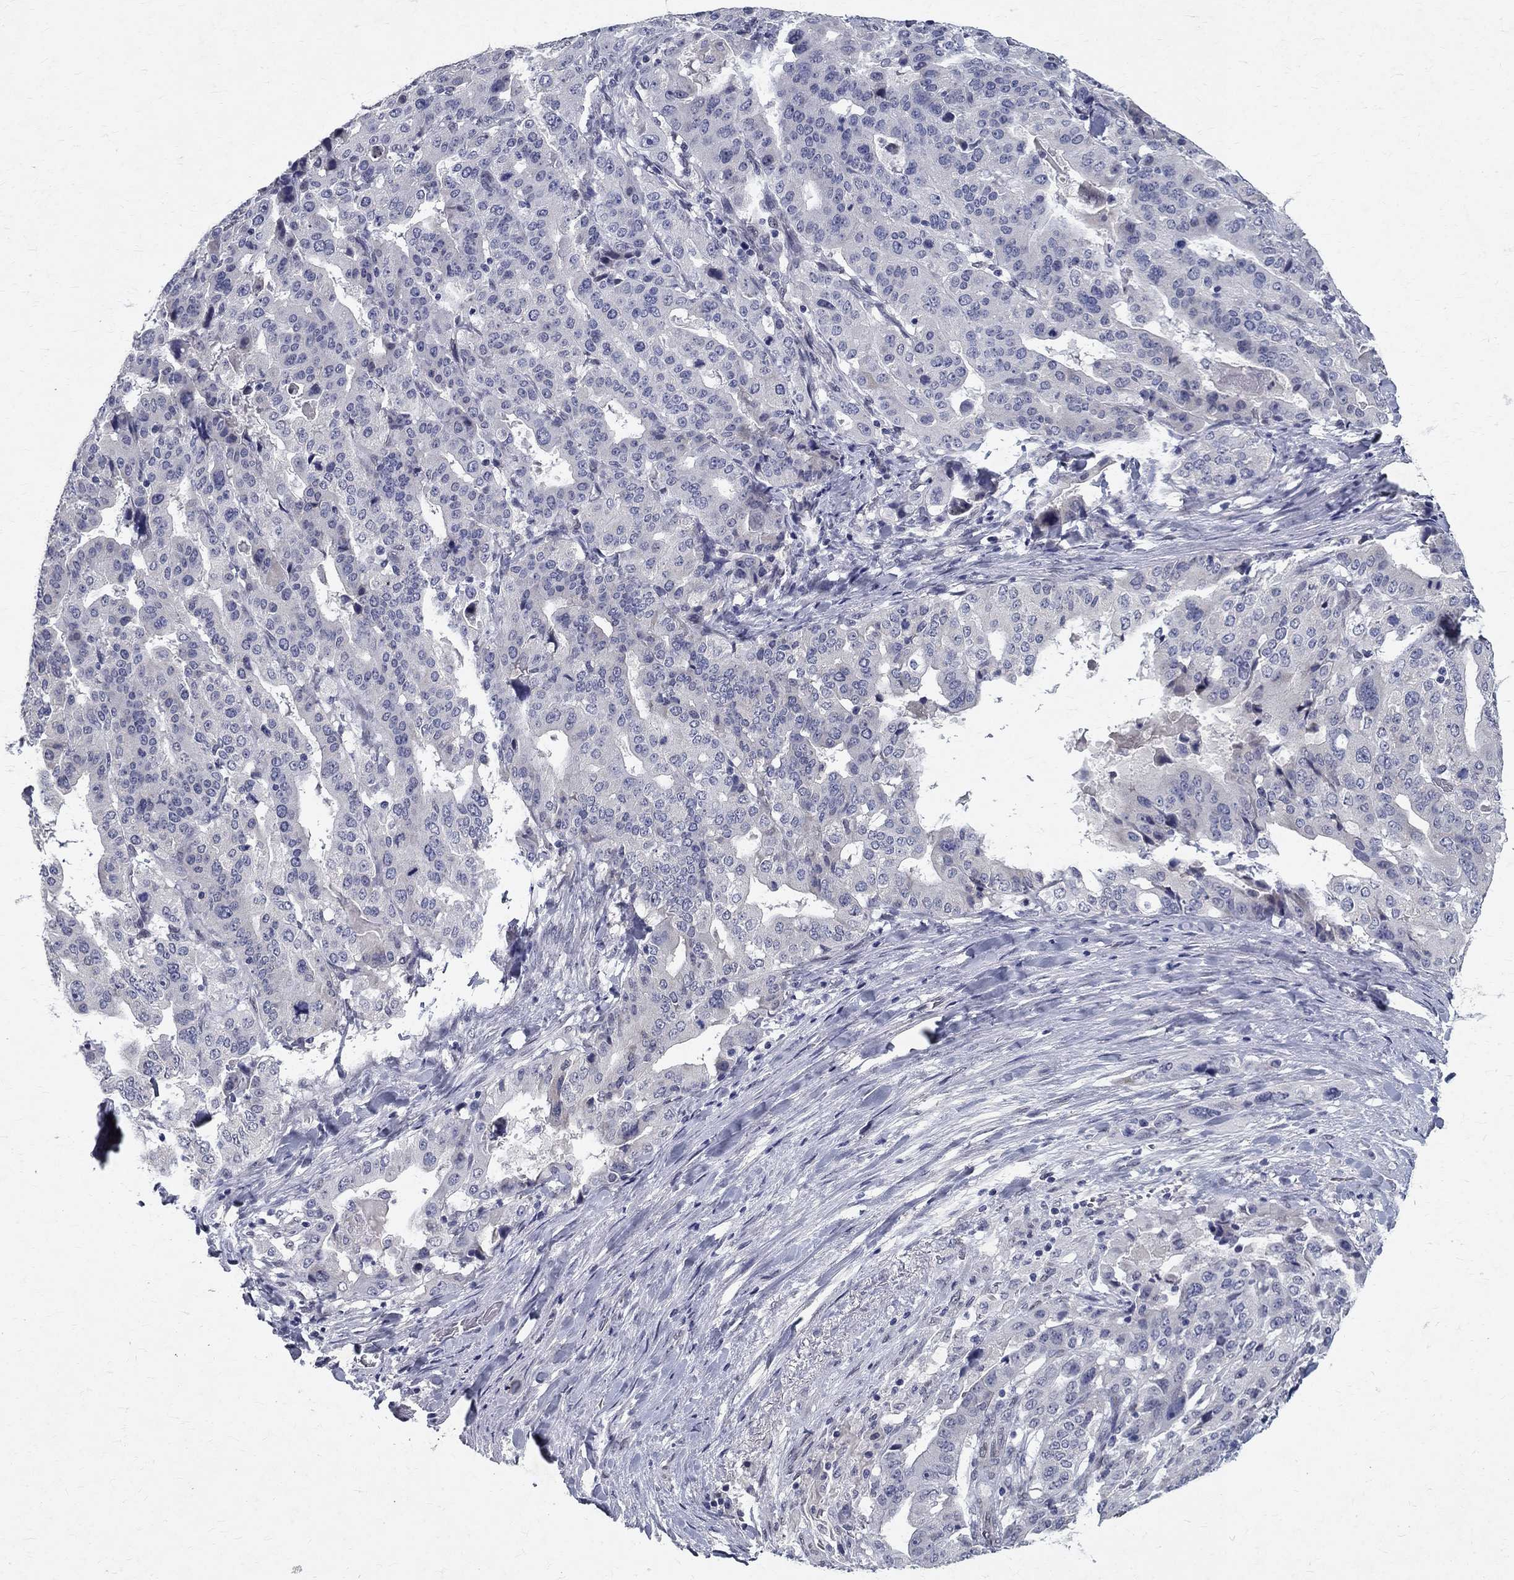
{"staining": {"intensity": "negative", "quantity": "none", "location": "none"}, "tissue": "stomach cancer", "cell_type": "Tumor cells", "image_type": "cancer", "snomed": [{"axis": "morphology", "description": "Adenocarcinoma, NOS"}, {"axis": "topography", "description": "Stomach"}], "caption": "Stomach cancer (adenocarcinoma) was stained to show a protein in brown. There is no significant staining in tumor cells.", "gene": "RBFOX1", "patient": {"sex": "male", "age": 48}}